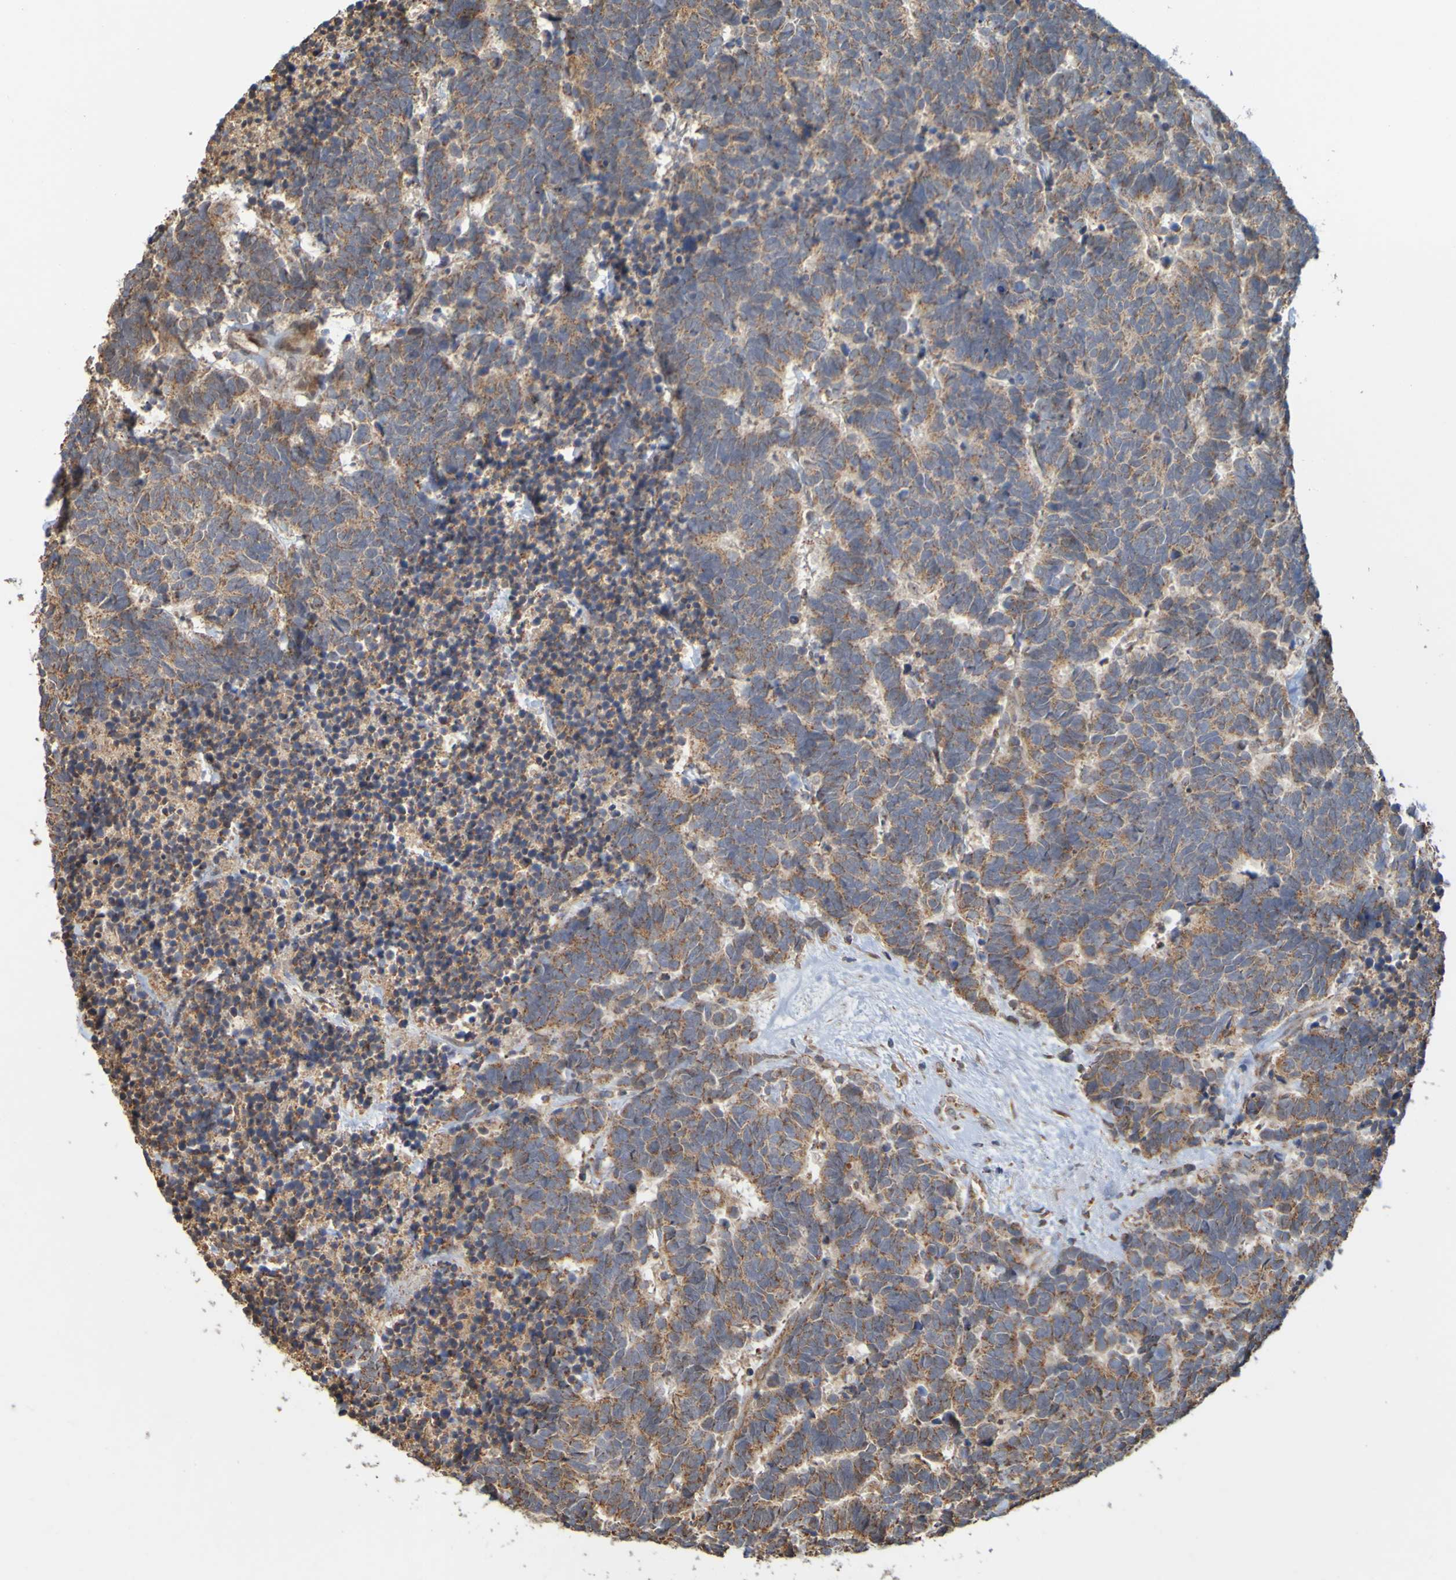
{"staining": {"intensity": "moderate", "quantity": ">75%", "location": "cytoplasmic/membranous"}, "tissue": "carcinoid", "cell_type": "Tumor cells", "image_type": "cancer", "snomed": [{"axis": "morphology", "description": "Carcinoma, NOS"}, {"axis": "morphology", "description": "Carcinoid, malignant, NOS"}, {"axis": "topography", "description": "Urinary bladder"}], "caption": "Immunohistochemical staining of human carcinoid reveals moderate cytoplasmic/membranous protein positivity in about >75% of tumor cells.", "gene": "TMBIM1", "patient": {"sex": "male", "age": 57}}